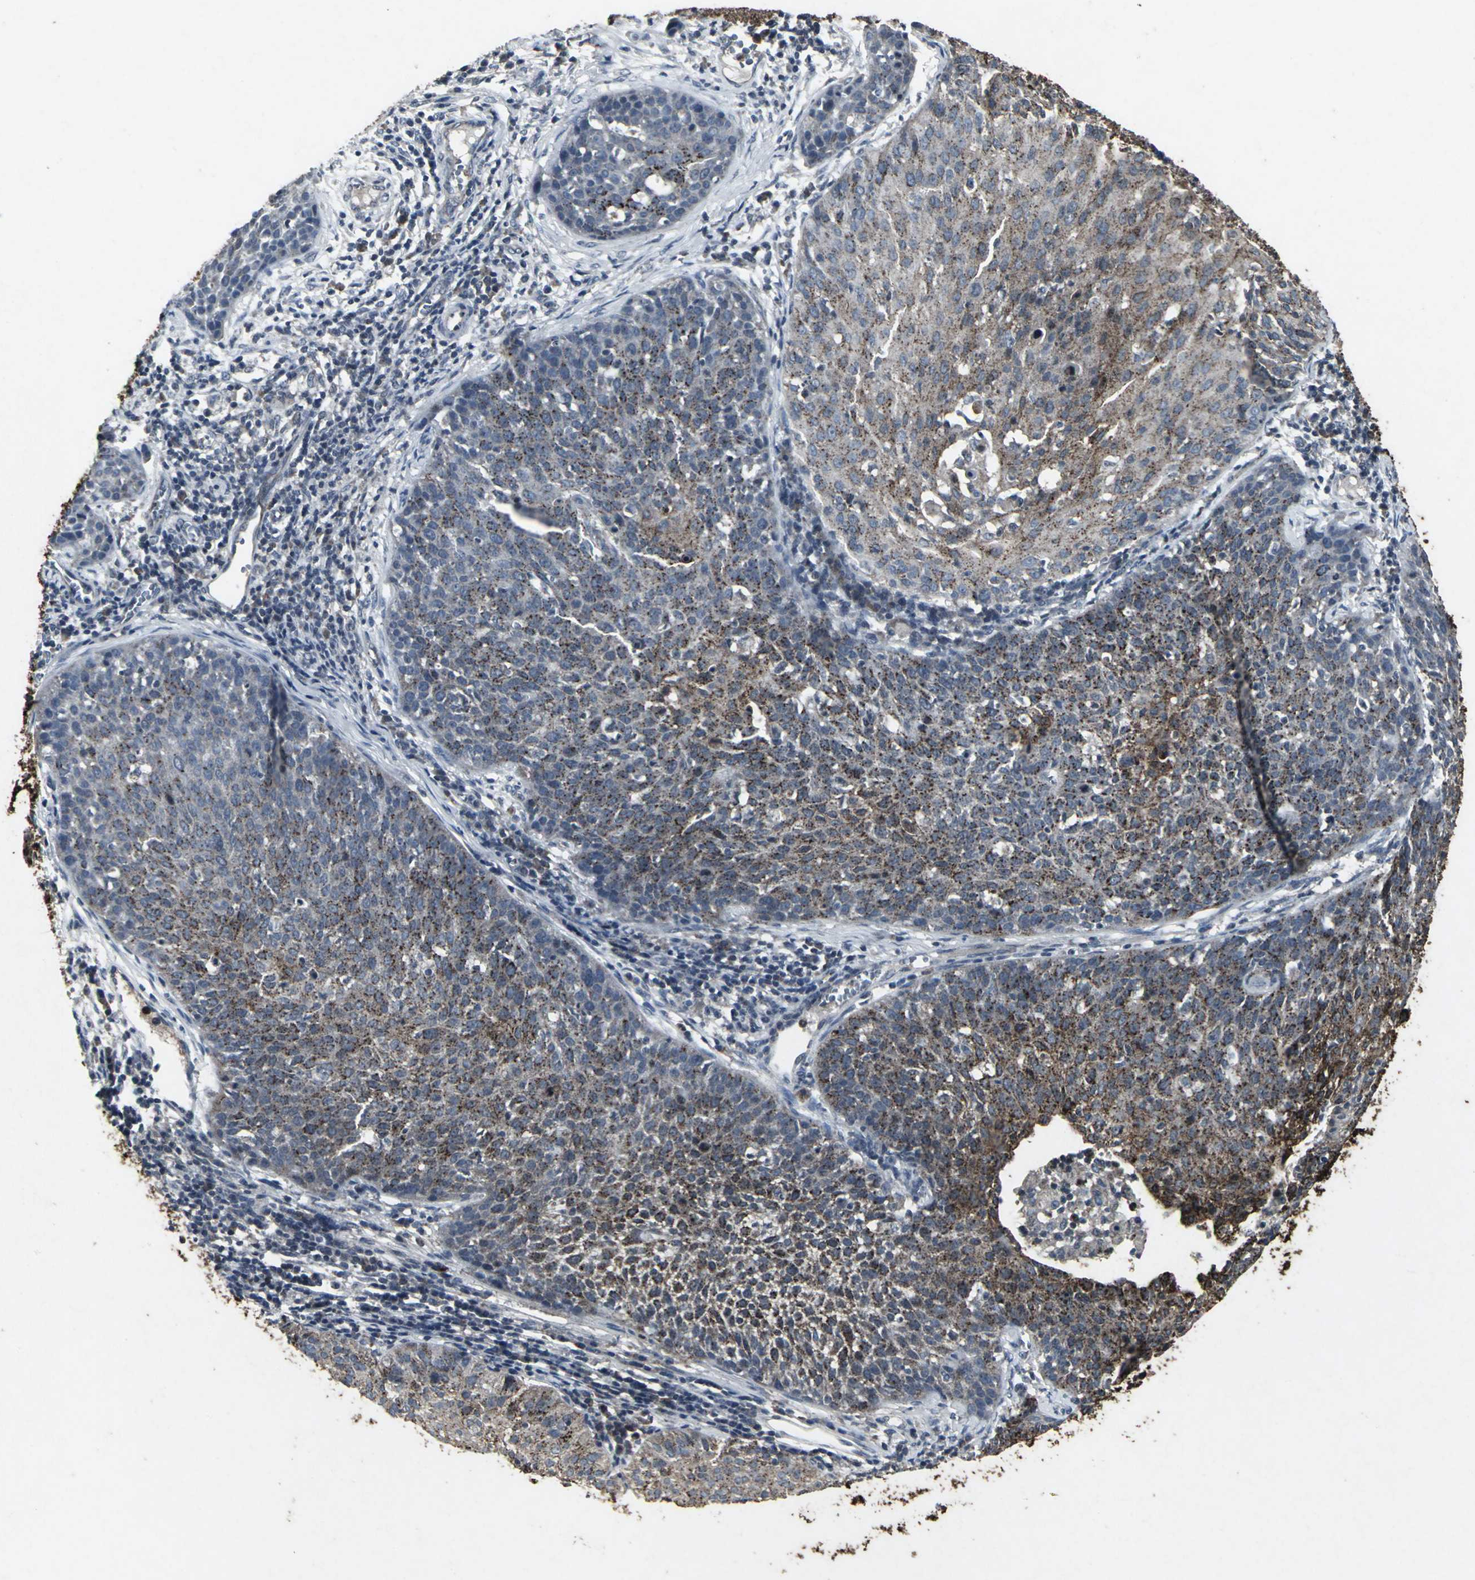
{"staining": {"intensity": "moderate", "quantity": ">75%", "location": "cytoplasmic/membranous"}, "tissue": "cervical cancer", "cell_type": "Tumor cells", "image_type": "cancer", "snomed": [{"axis": "morphology", "description": "Squamous cell carcinoma, NOS"}, {"axis": "topography", "description": "Cervix"}], "caption": "Cervical cancer (squamous cell carcinoma) stained for a protein (brown) displays moderate cytoplasmic/membranous positive staining in about >75% of tumor cells.", "gene": "BMP4", "patient": {"sex": "female", "age": 38}}